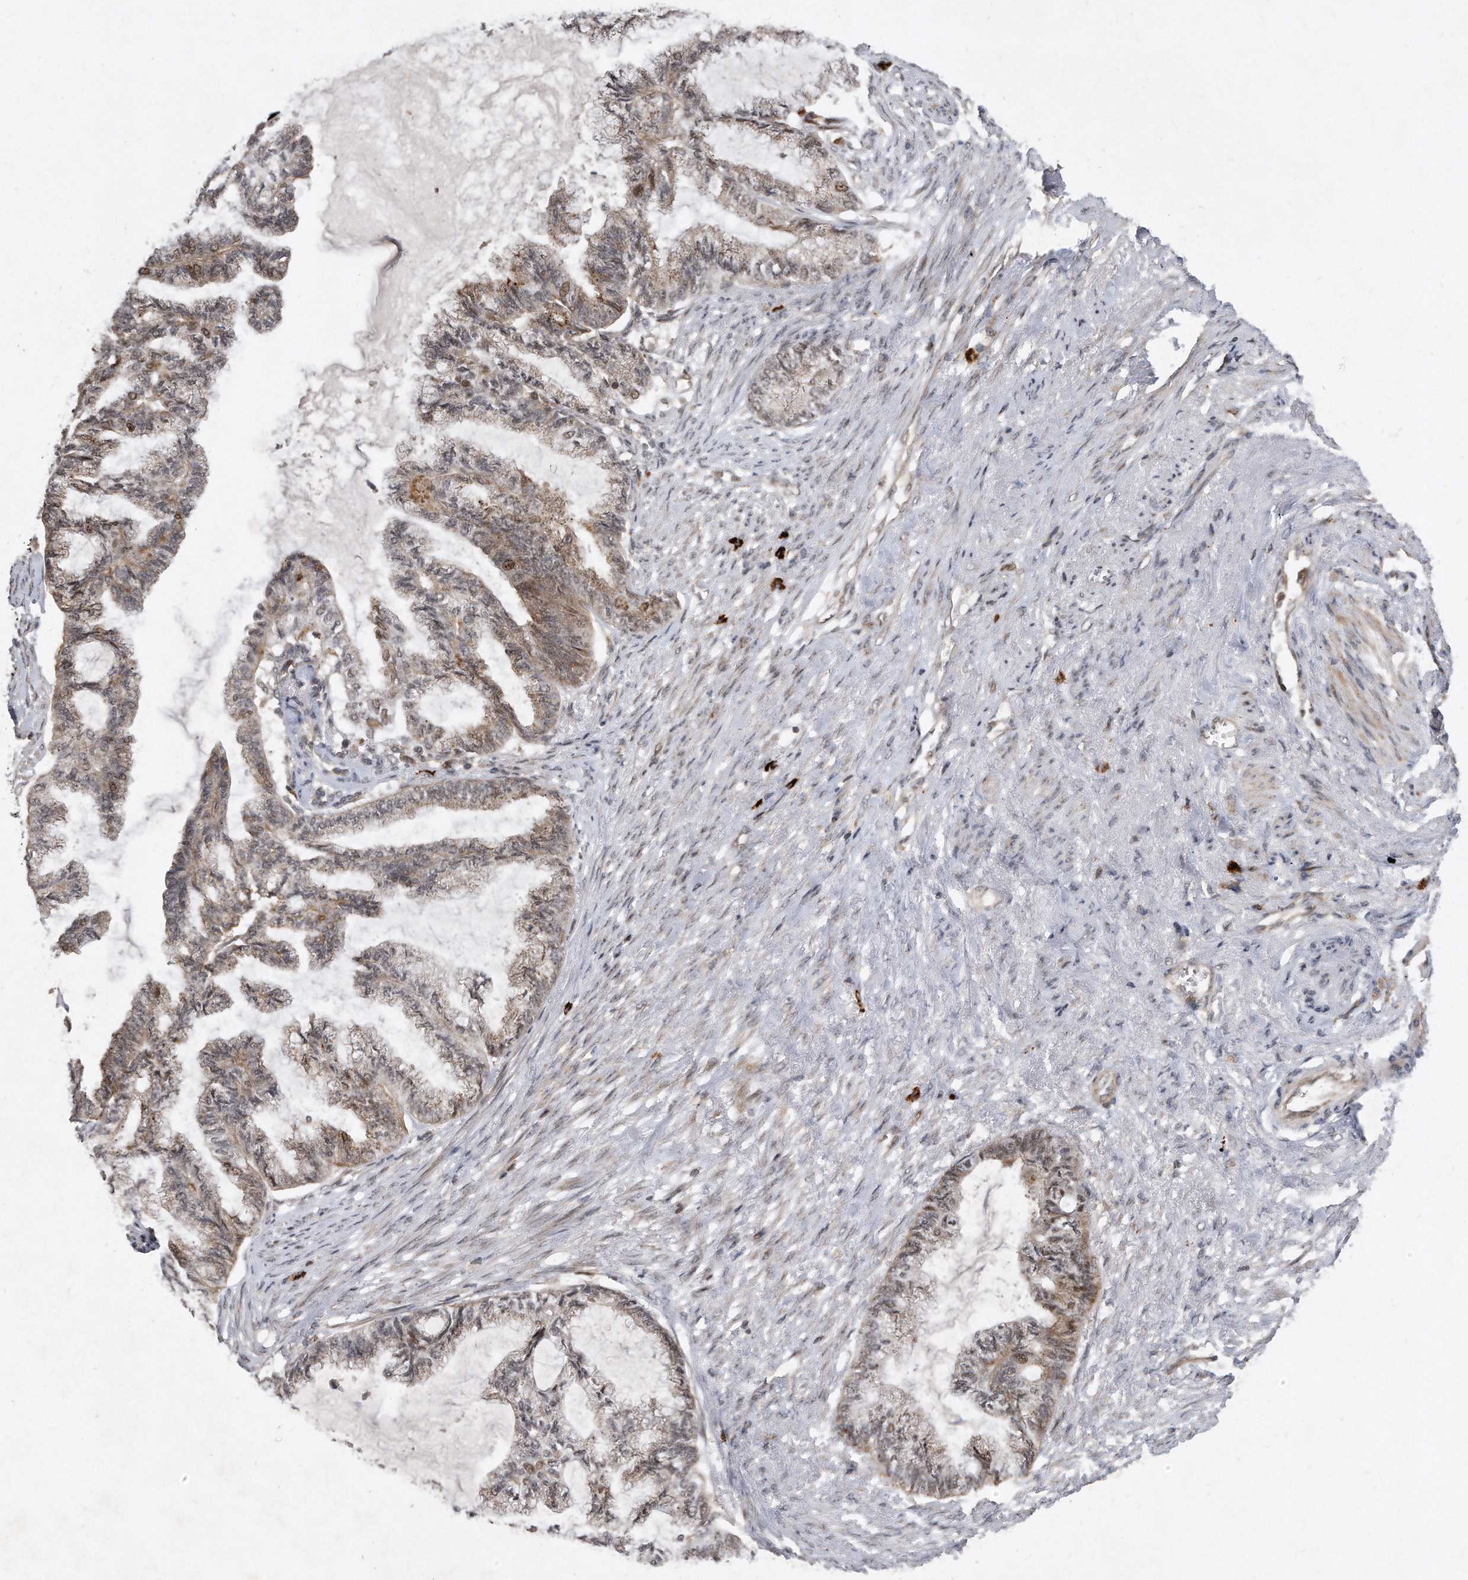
{"staining": {"intensity": "weak", "quantity": "25%-75%", "location": "cytoplasmic/membranous,nuclear"}, "tissue": "endometrial cancer", "cell_type": "Tumor cells", "image_type": "cancer", "snomed": [{"axis": "morphology", "description": "Adenocarcinoma, NOS"}, {"axis": "topography", "description": "Endometrium"}], "caption": "Brown immunohistochemical staining in endometrial cancer reveals weak cytoplasmic/membranous and nuclear expression in approximately 25%-75% of tumor cells.", "gene": "PGBD2", "patient": {"sex": "female", "age": 86}}